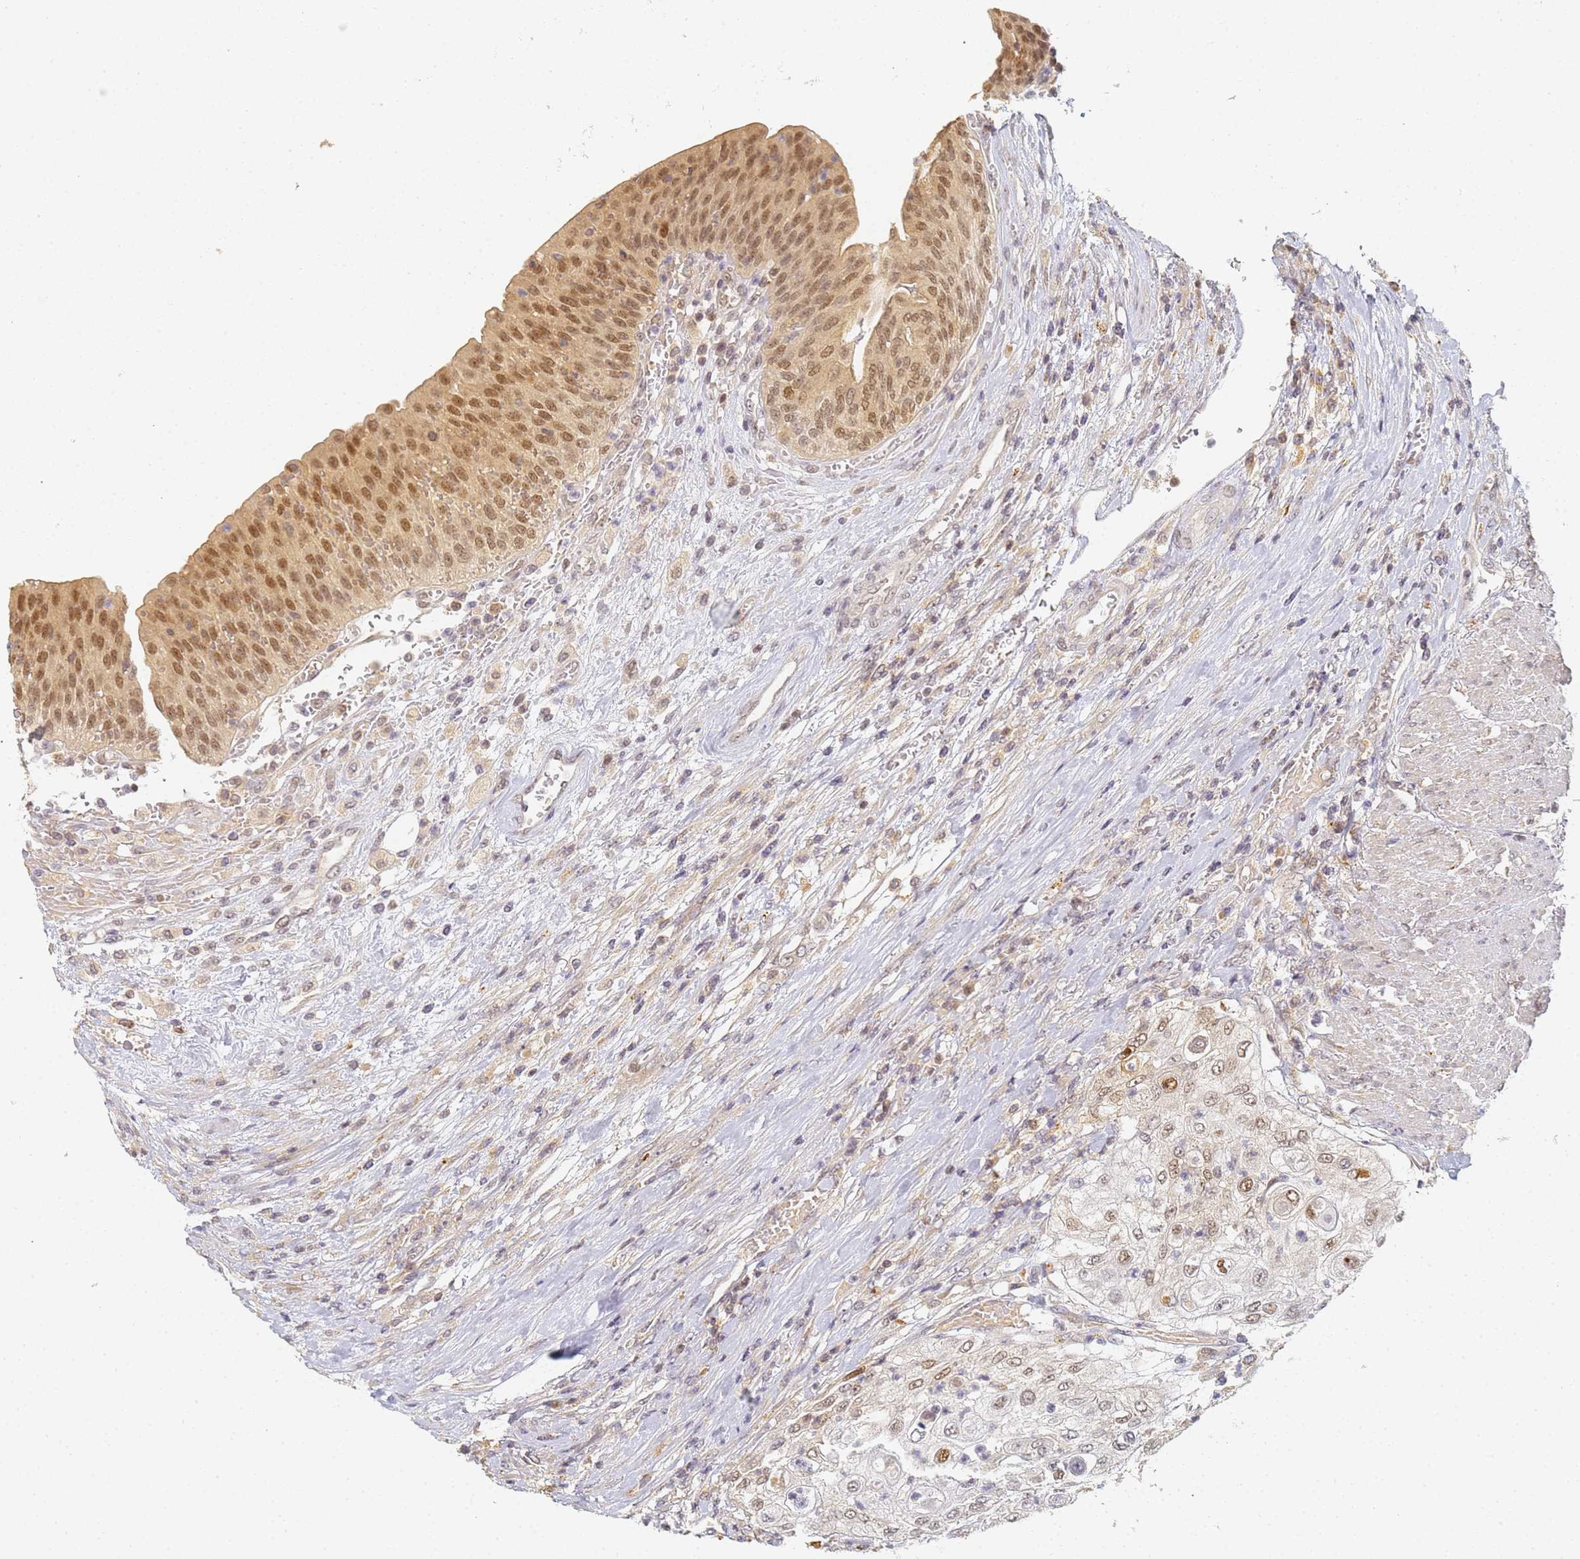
{"staining": {"intensity": "moderate", "quantity": "<25%", "location": "nuclear"}, "tissue": "urothelial cancer", "cell_type": "Tumor cells", "image_type": "cancer", "snomed": [{"axis": "morphology", "description": "Urothelial carcinoma, High grade"}, {"axis": "topography", "description": "Urinary bladder"}], "caption": "Immunohistochemistry photomicrograph of neoplastic tissue: human high-grade urothelial carcinoma stained using immunohistochemistry exhibits low levels of moderate protein expression localized specifically in the nuclear of tumor cells, appearing as a nuclear brown color.", "gene": "HMCES", "patient": {"sex": "female", "age": 79}}